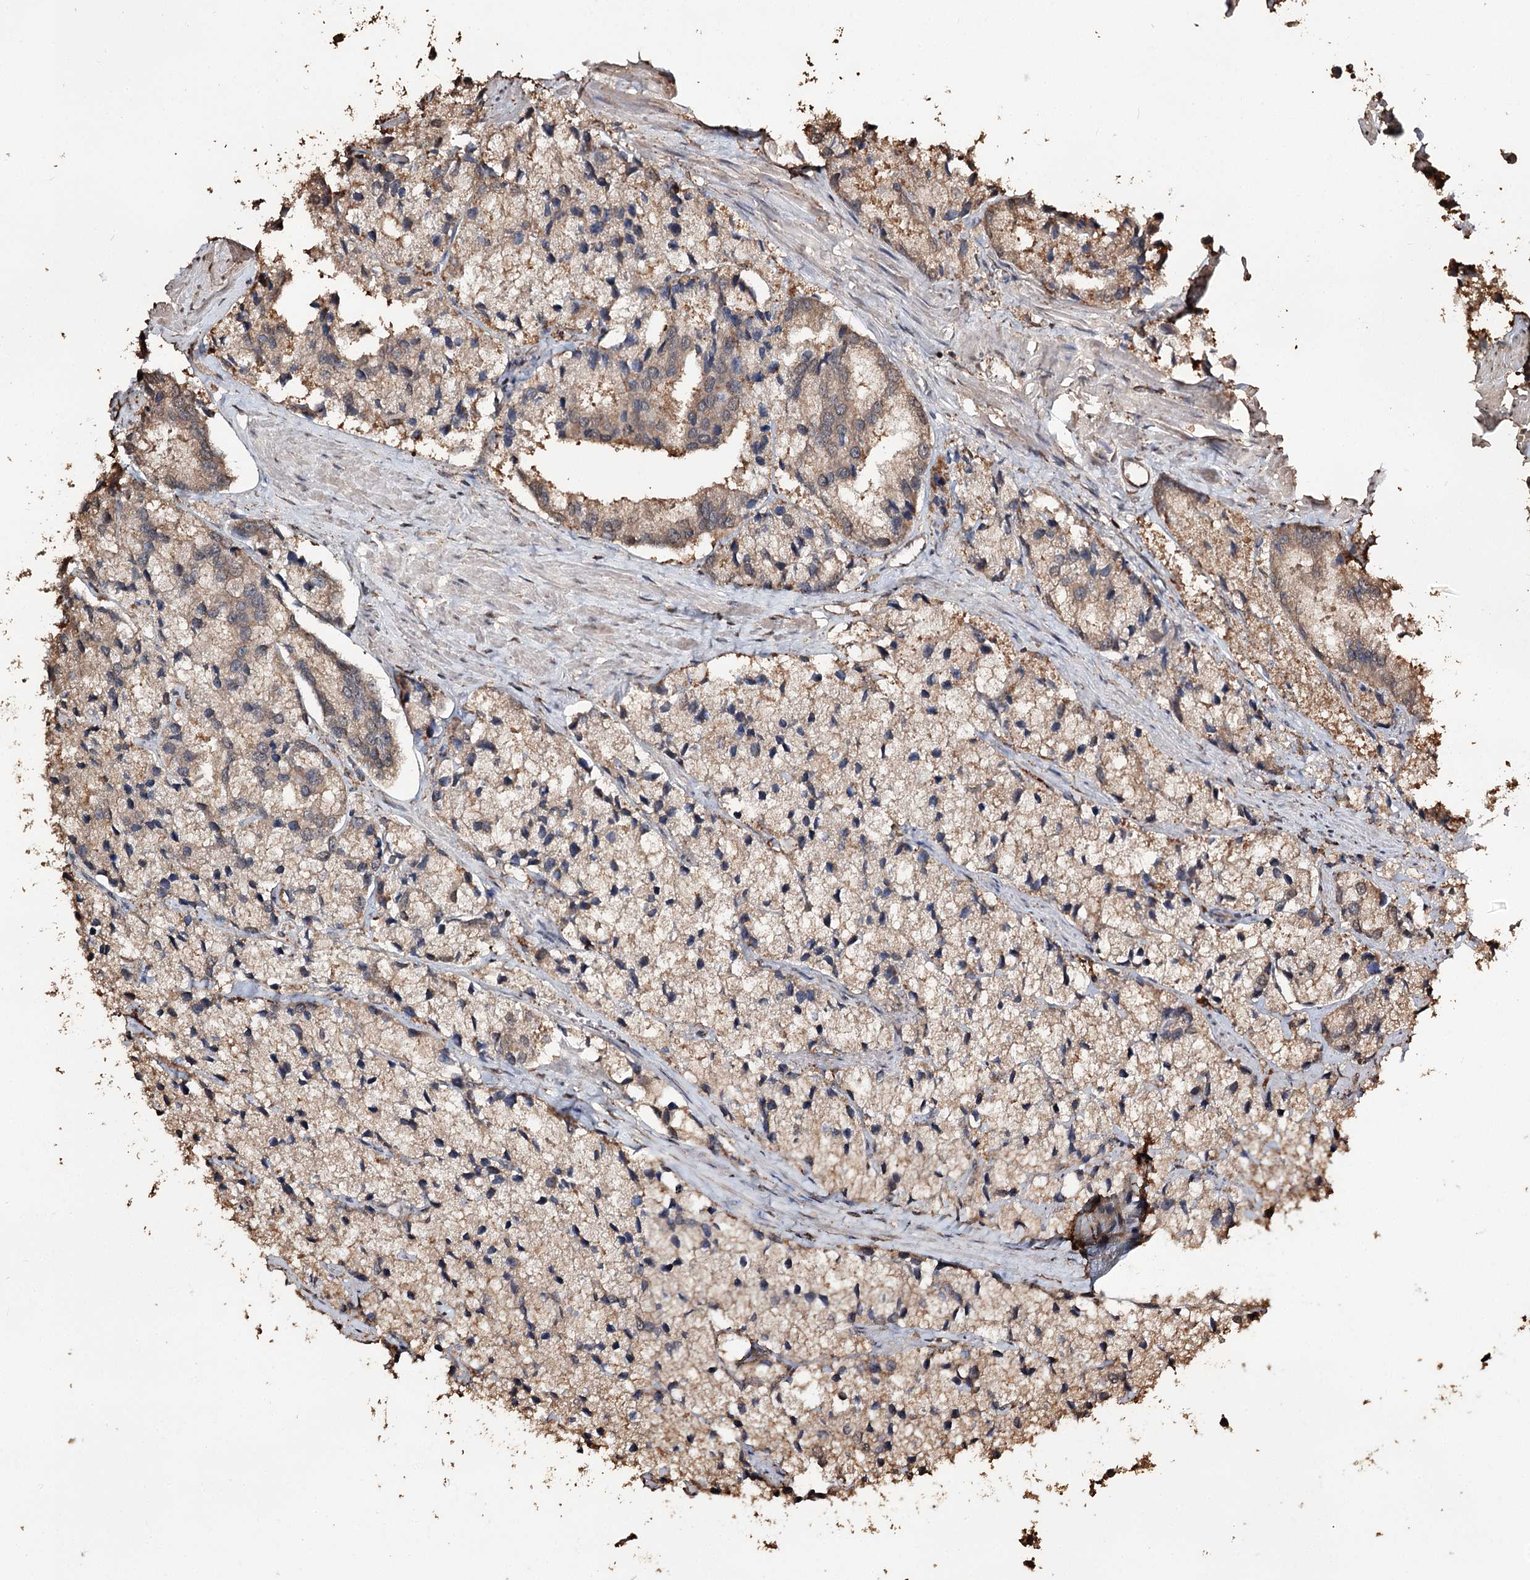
{"staining": {"intensity": "moderate", "quantity": "<25%", "location": "cytoplasmic/membranous"}, "tissue": "prostate cancer", "cell_type": "Tumor cells", "image_type": "cancer", "snomed": [{"axis": "morphology", "description": "Adenocarcinoma, High grade"}, {"axis": "topography", "description": "Prostate"}], "caption": "The photomicrograph displays immunohistochemical staining of prostate cancer (high-grade adenocarcinoma). There is moderate cytoplasmic/membranous positivity is present in approximately <25% of tumor cells.", "gene": "PLCH1", "patient": {"sex": "male", "age": 66}}